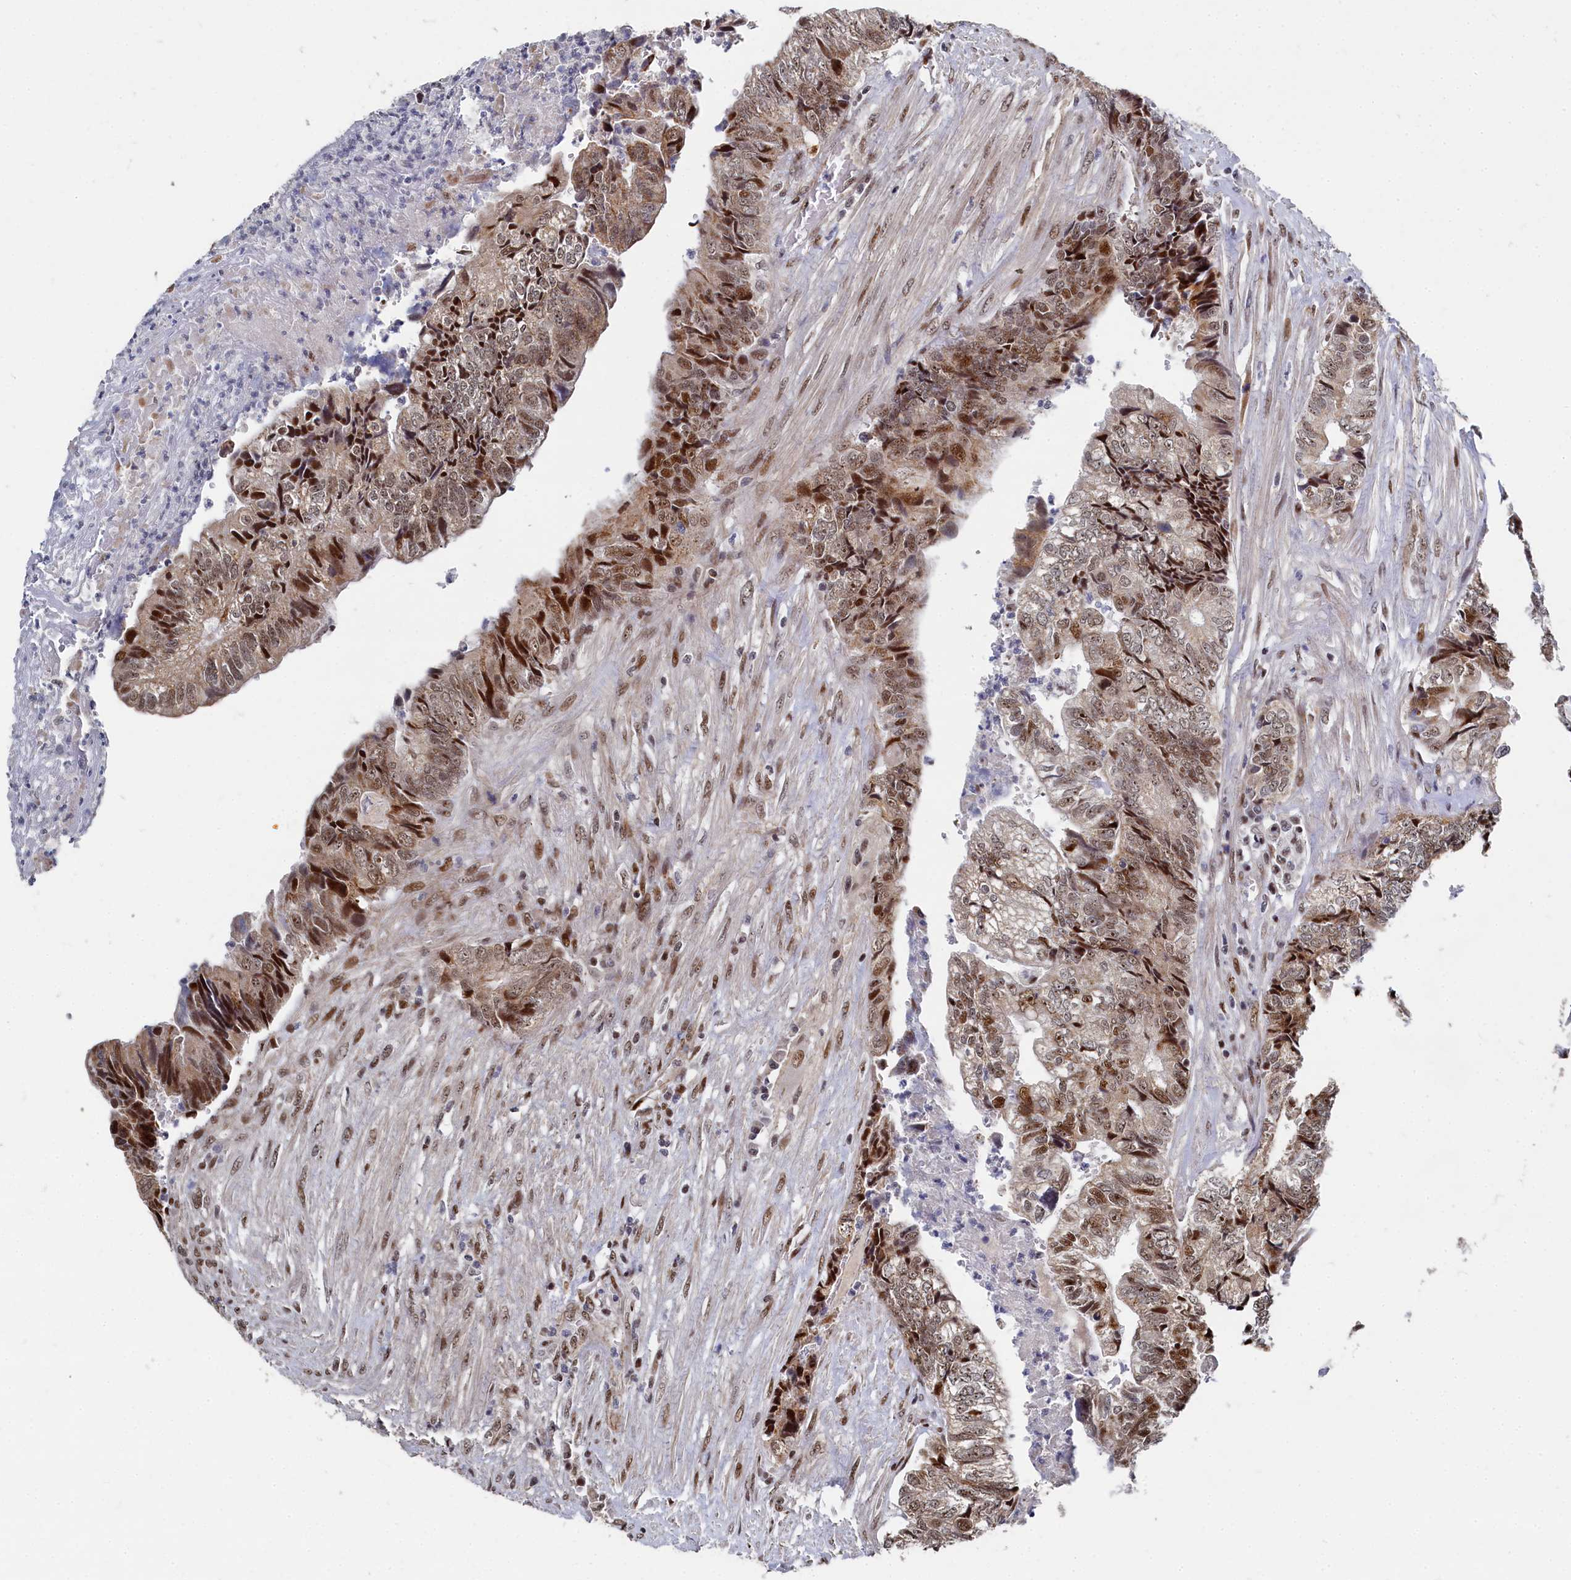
{"staining": {"intensity": "moderate", "quantity": ">75%", "location": "cytoplasmic/membranous,nuclear"}, "tissue": "colorectal cancer", "cell_type": "Tumor cells", "image_type": "cancer", "snomed": [{"axis": "morphology", "description": "Adenocarcinoma, NOS"}, {"axis": "topography", "description": "Colon"}], "caption": "Colorectal adenocarcinoma stained with DAB (3,3'-diaminobenzidine) immunohistochemistry (IHC) demonstrates medium levels of moderate cytoplasmic/membranous and nuclear positivity in about >75% of tumor cells. (DAB IHC with brightfield microscopy, high magnification).", "gene": "BUB3", "patient": {"sex": "female", "age": 67}}